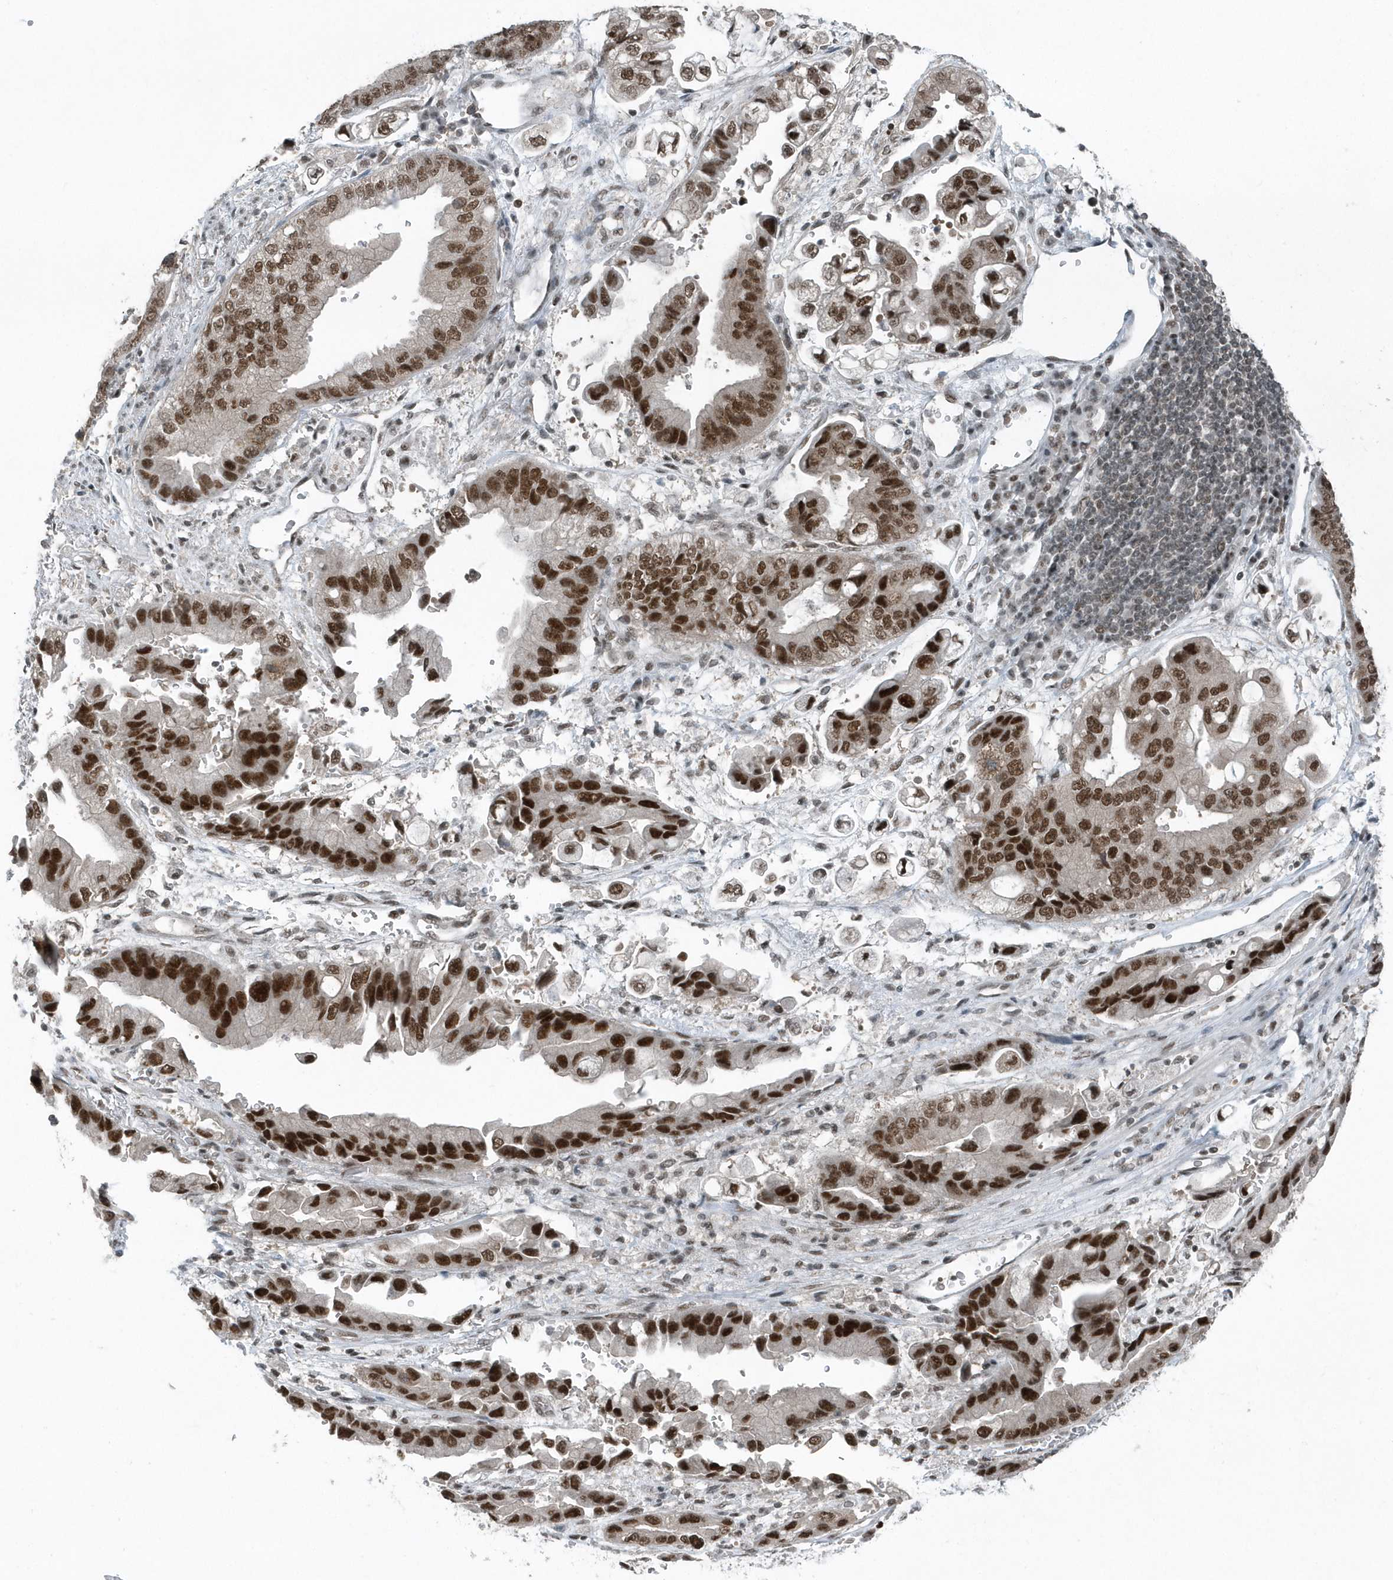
{"staining": {"intensity": "strong", "quantity": ">75%", "location": "nuclear"}, "tissue": "stomach cancer", "cell_type": "Tumor cells", "image_type": "cancer", "snomed": [{"axis": "morphology", "description": "Adenocarcinoma, NOS"}, {"axis": "topography", "description": "Stomach"}], "caption": "Immunohistochemical staining of adenocarcinoma (stomach) displays high levels of strong nuclear protein positivity in approximately >75% of tumor cells.", "gene": "YTHDC1", "patient": {"sex": "male", "age": 62}}